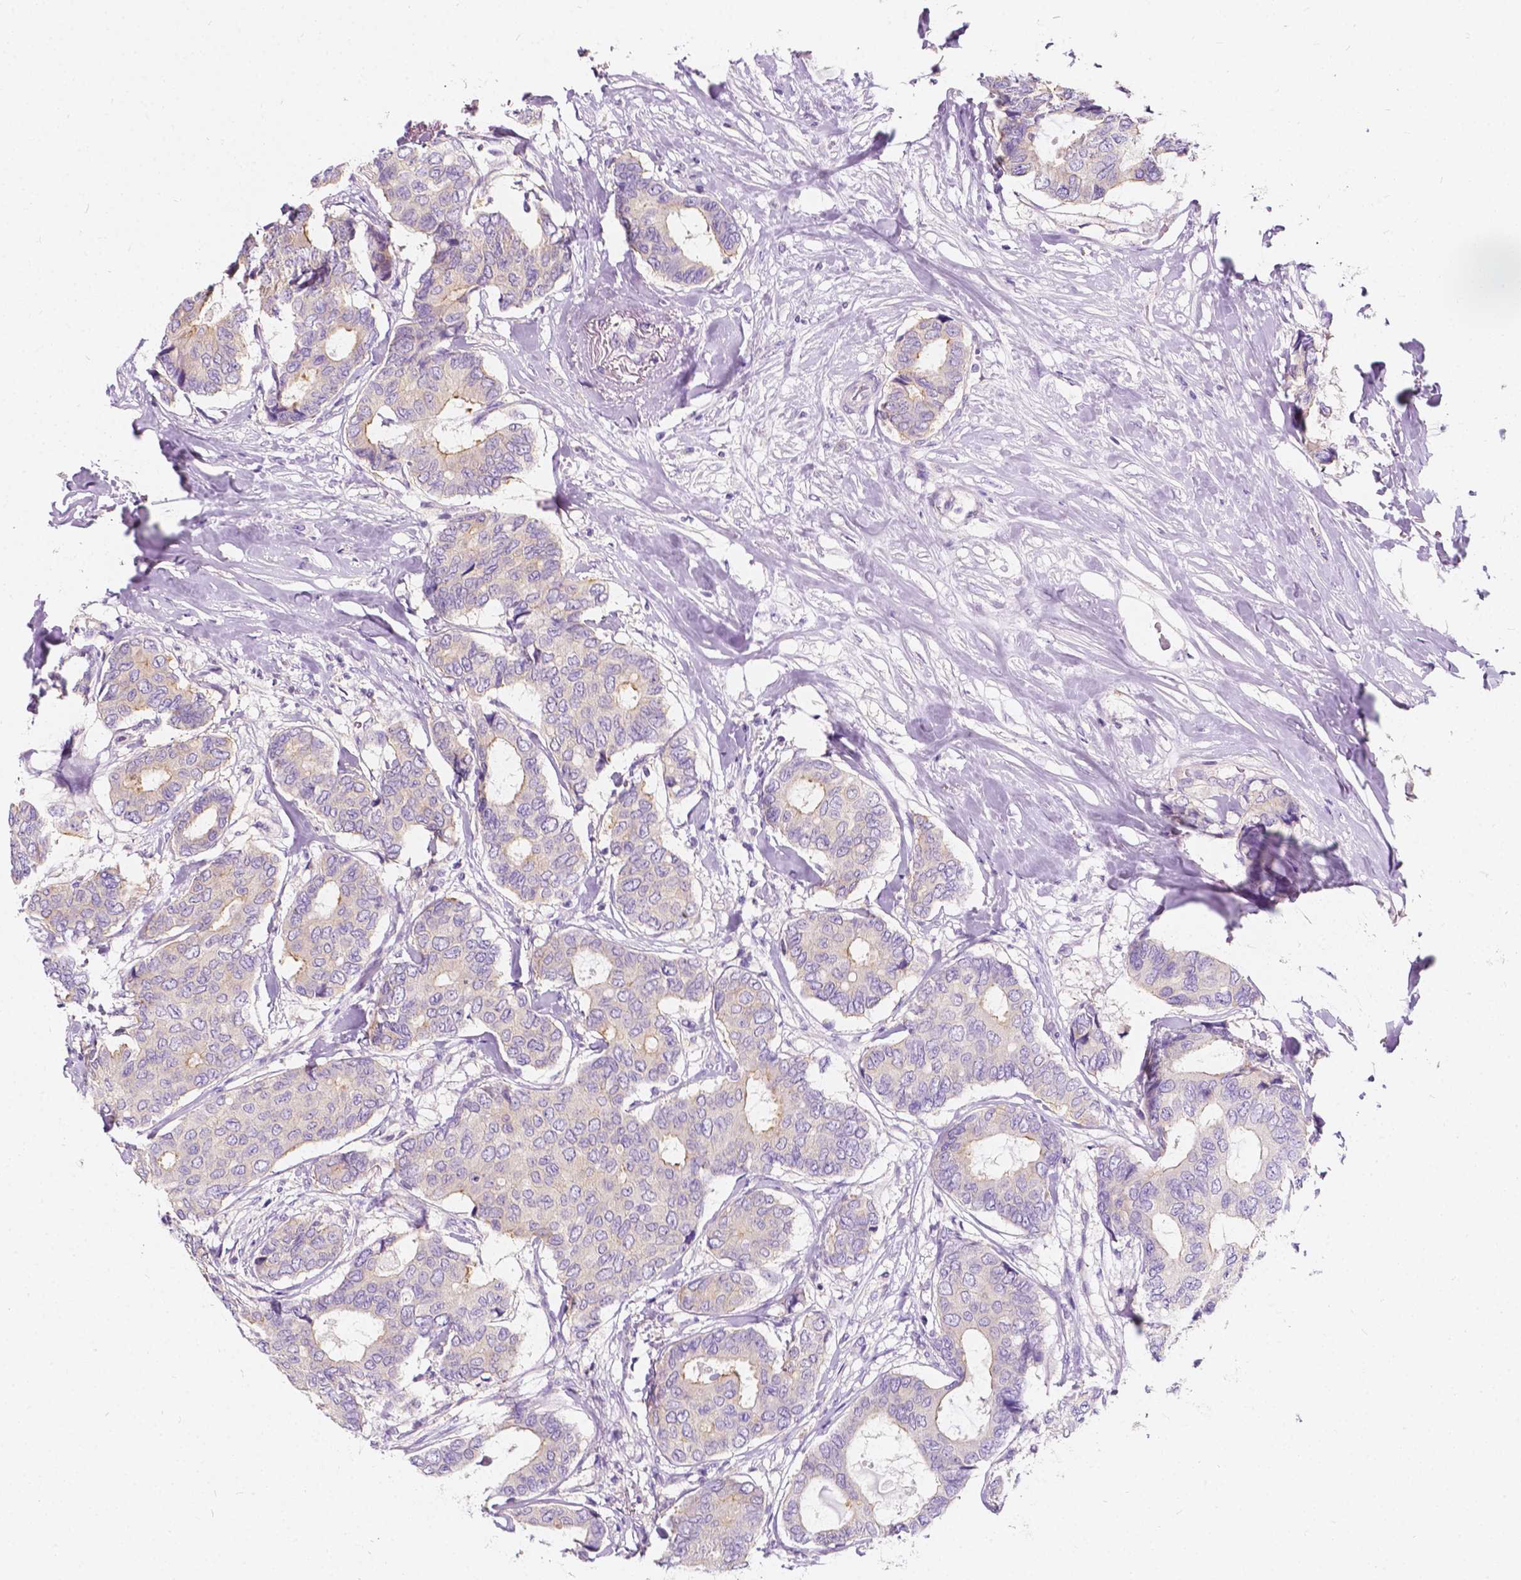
{"staining": {"intensity": "negative", "quantity": "none", "location": "none"}, "tissue": "breast cancer", "cell_type": "Tumor cells", "image_type": "cancer", "snomed": [{"axis": "morphology", "description": "Duct carcinoma"}, {"axis": "topography", "description": "Breast"}], "caption": "DAB (3,3'-diaminobenzidine) immunohistochemical staining of human breast infiltrating ductal carcinoma displays no significant expression in tumor cells.", "gene": "SIRT2", "patient": {"sex": "female", "age": 75}}